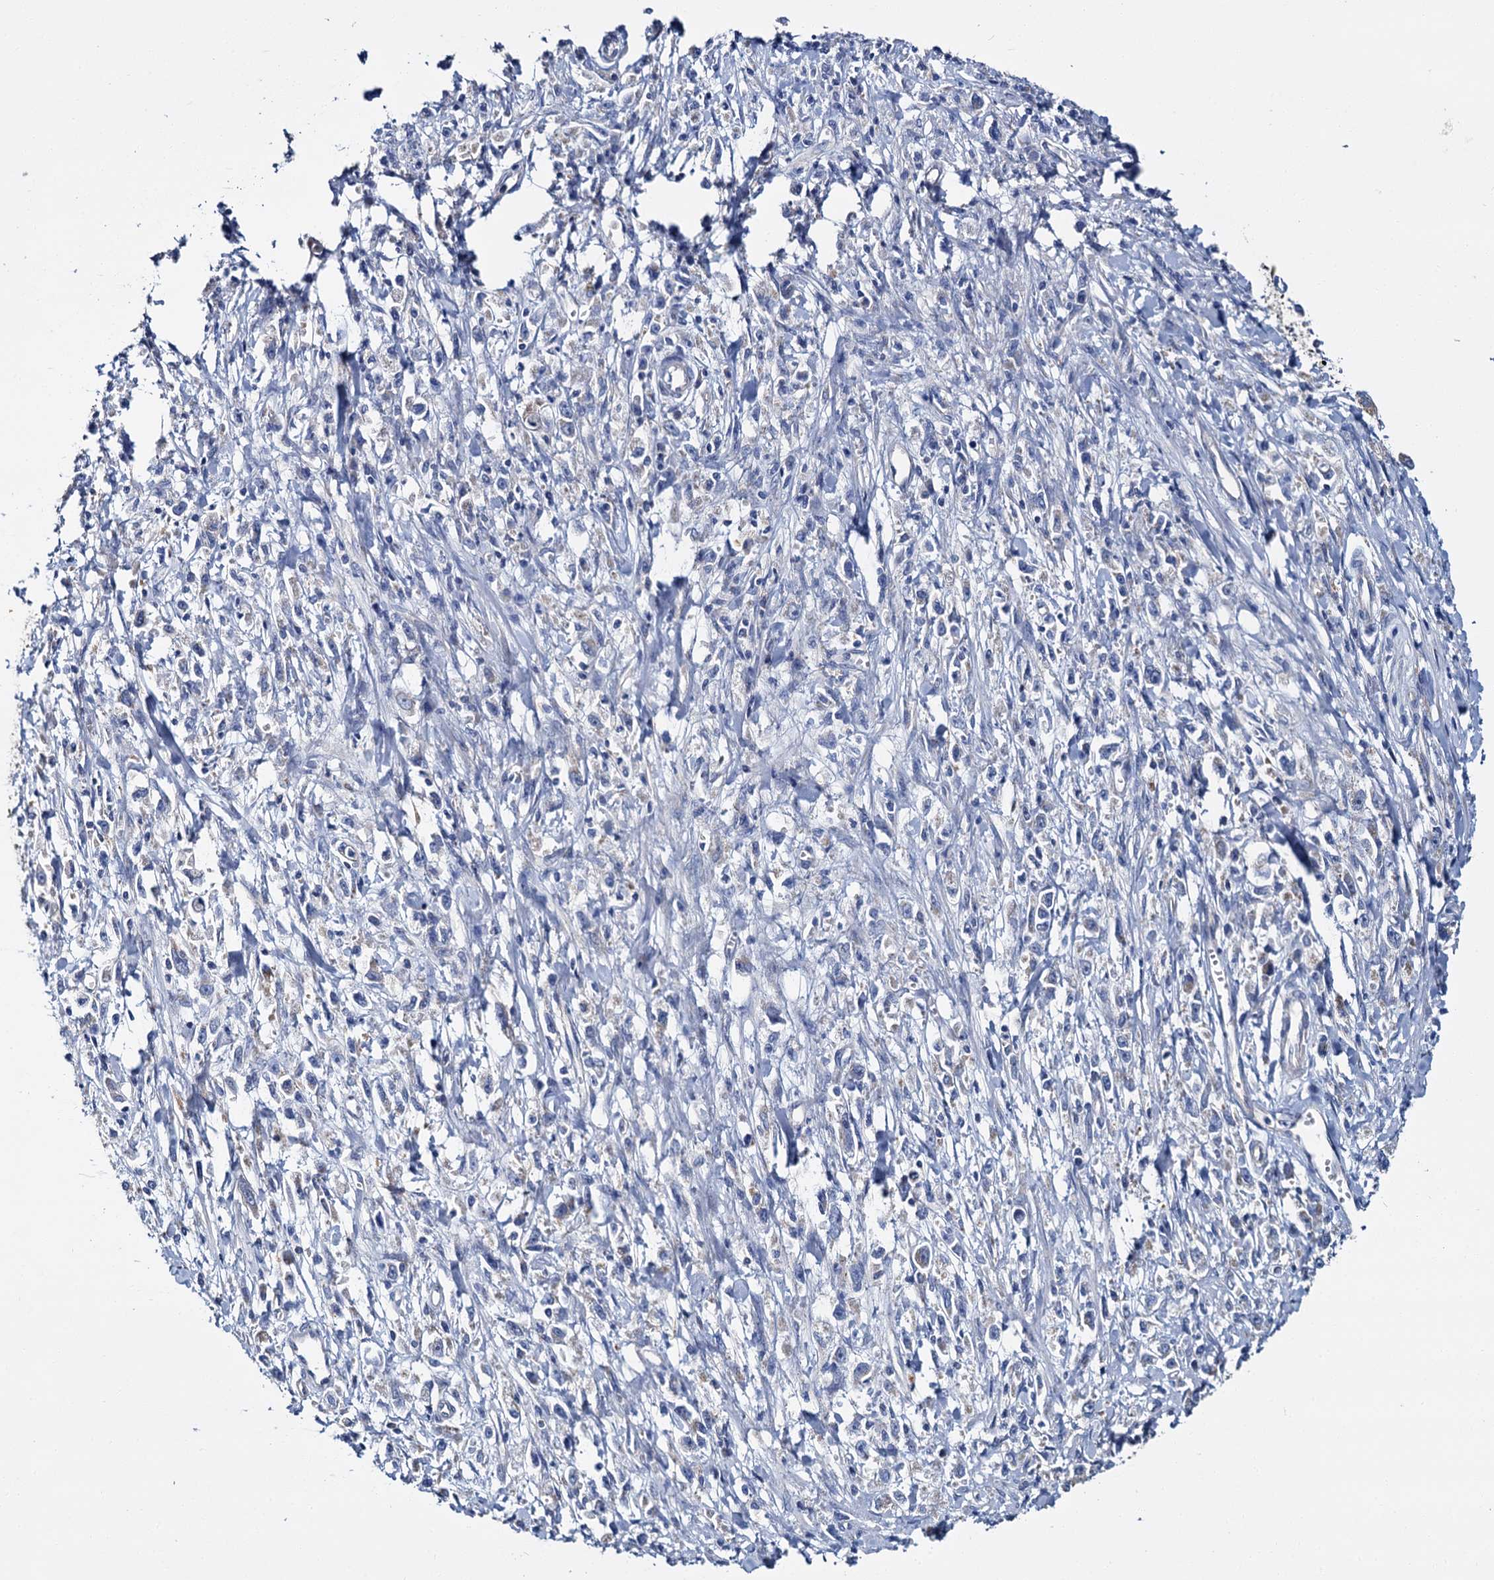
{"staining": {"intensity": "negative", "quantity": "none", "location": "none"}, "tissue": "stomach cancer", "cell_type": "Tumor cells", "image_type": "cancer", "snomed": [{"axis": "morphology", "description": "Adenocarcinoma, NOS"}, {"axis": "topography", "description": "Stomach"}], "caption": "Stomach cancer was stained to show a protein in brown. There is no significant expression in tumor cells.", "gene": "CEP295", "patient": {"sex": "female", "age": 59}}